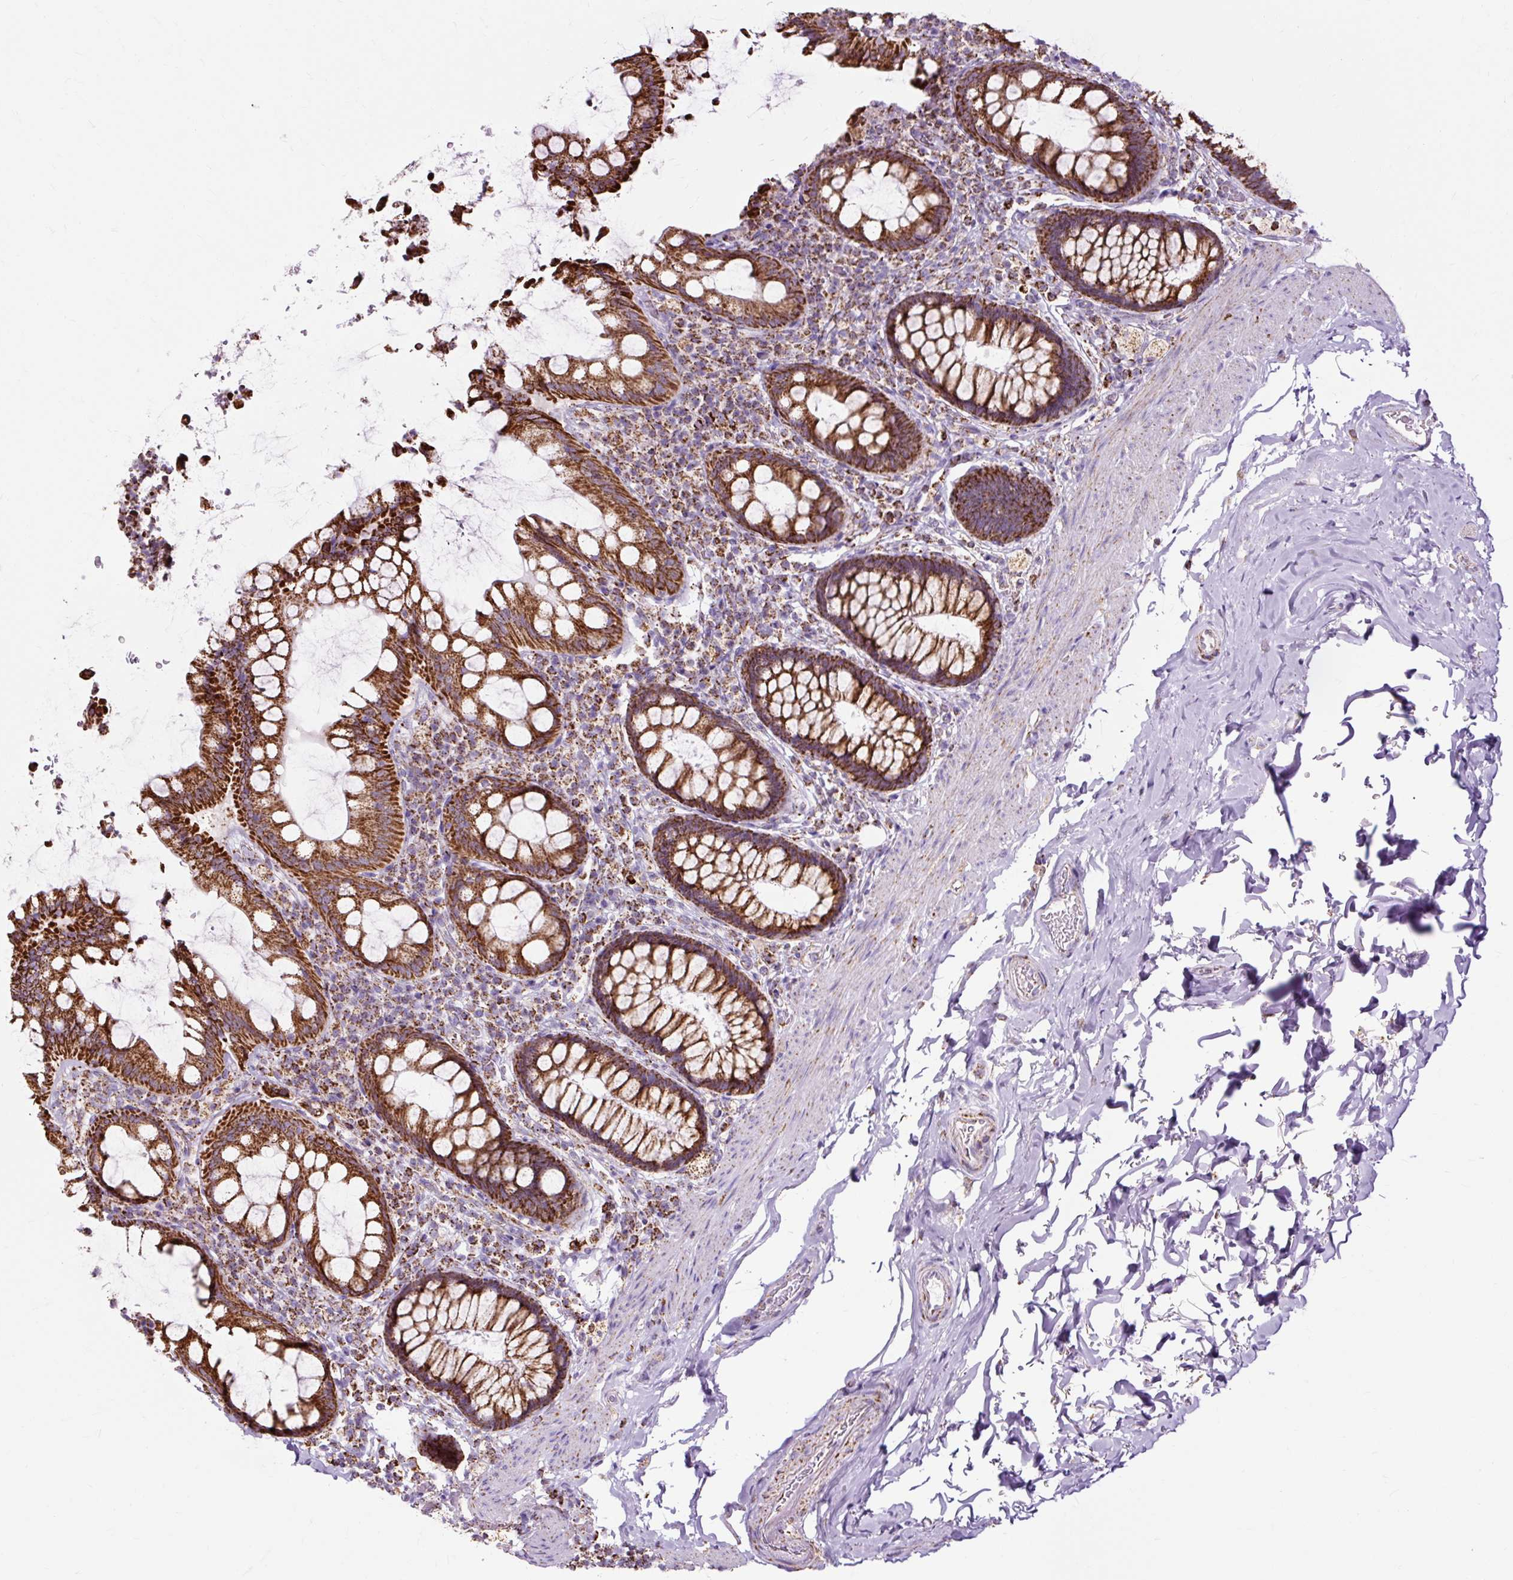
{"staining": {"intensity": "strong", "quantity": ">75%", "location": "cytoplasmic/membranous"}, "tissue": "rectum", "cell_type": "Glandular cells", "image_type": "normal", "snomed": [{"axis": "morphology", "description": "Normal tissue, NOS"}, {"axis": "topography", "description": "Rectum"}], "caption": "A photomicrograph of human rectum stained for a protein displays strong cytoplasmic/membranous brown staining in glandular cells. (DAB (3,3'-diaminobenzidine) = brown stain, brightfield microscopy at high magnification).", "gene": "DLAT", "patient": {"sex": "female", "age": 69}}